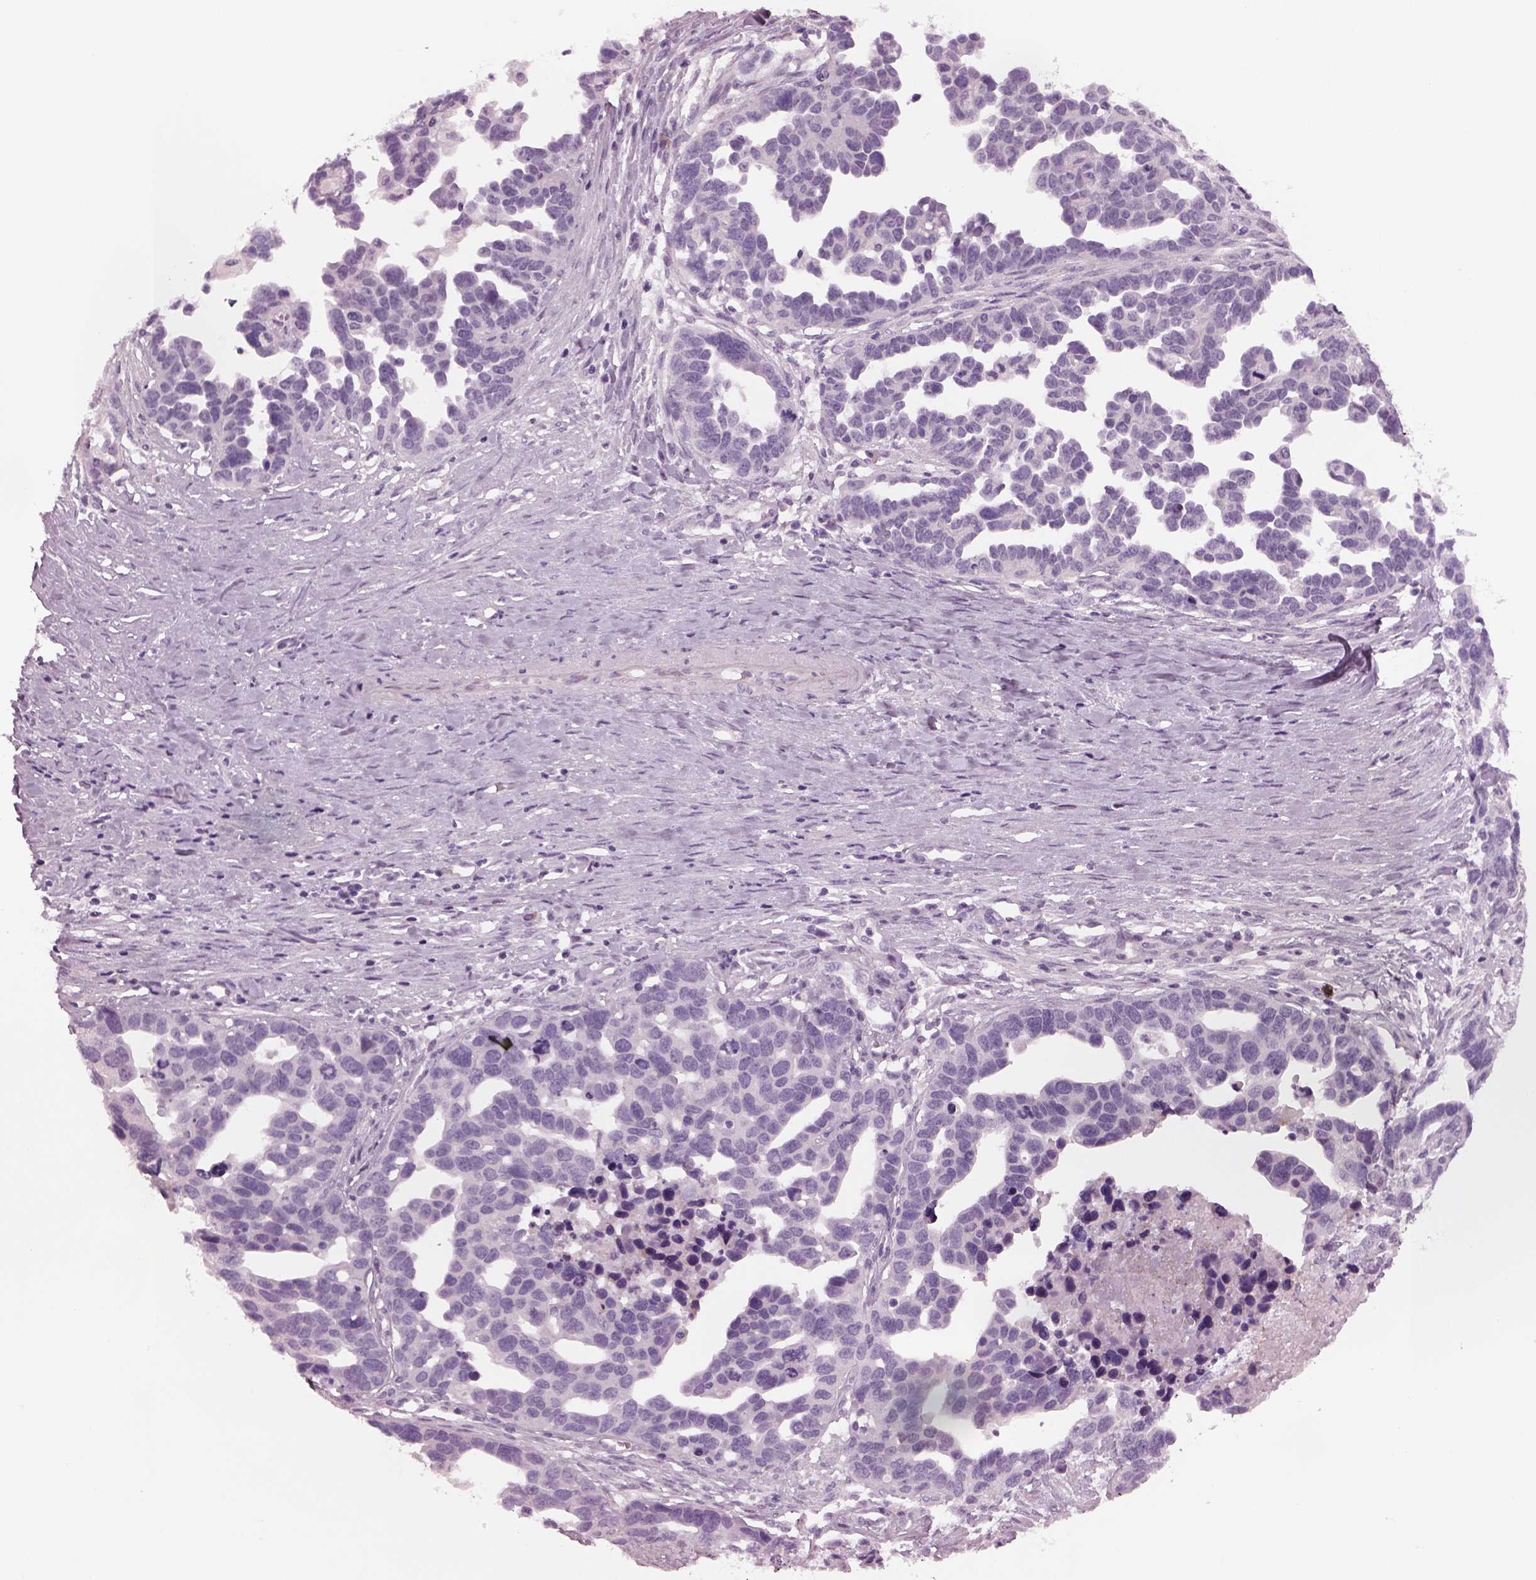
{"staining": {"intensity": "negative", "quantity": "none", "location": "none"}, "tissue": "ovarian cancer", "cell_type": "Tumor cells", "image_type": "cancer", "snomed": [{"axis": "morphology", "description": "Cystadenocarcinoma, serous, NOS"}, {"axis": "topography", "description": "Ovary"}], "caption": "Protein analysis of serous cystadenocarcinoma (ovarian) displays no significant expression in tumor cells.", "gene": "CYLC1", "patient": {"sex": "female", "age": 54}}